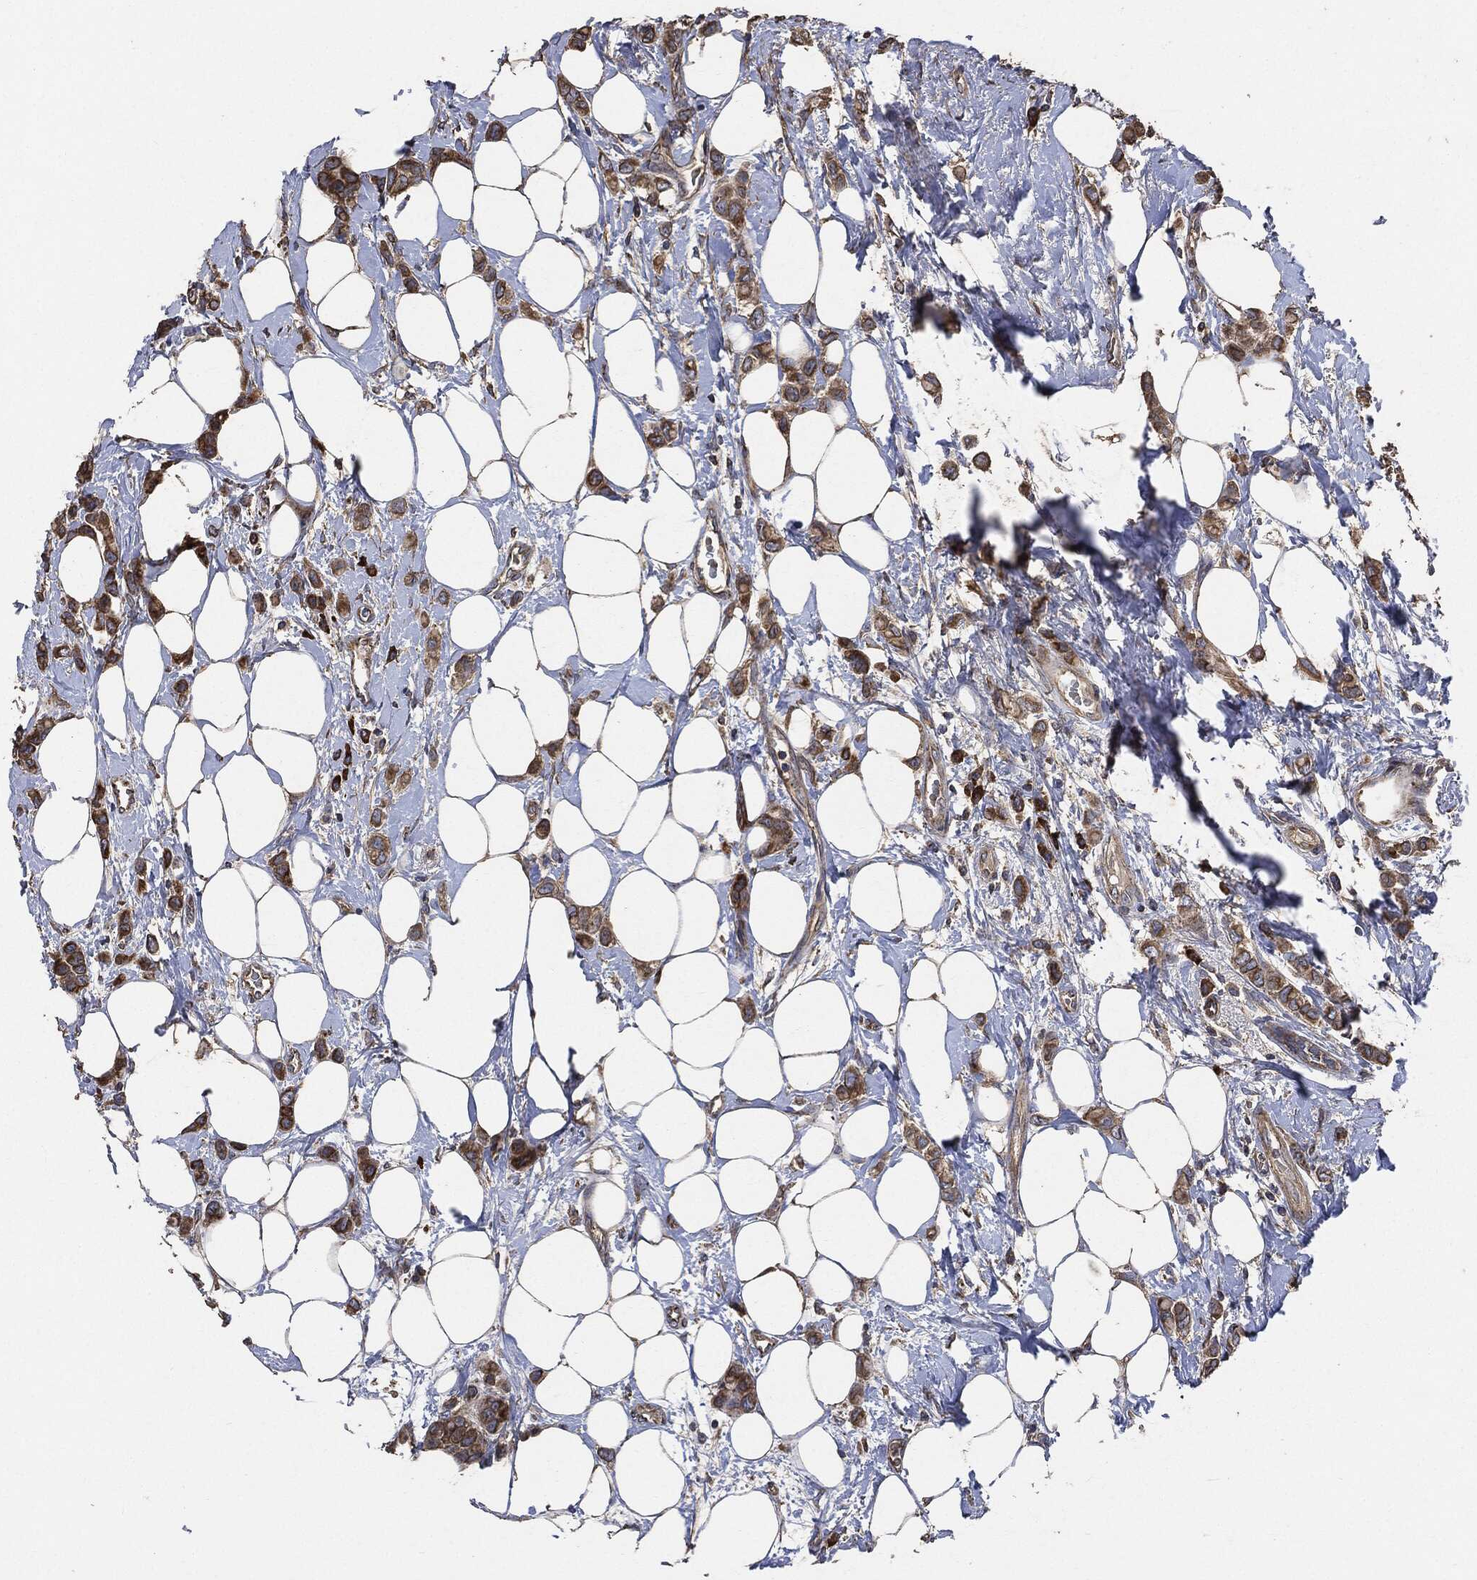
{"staining": {"intensity": "strong", "quantity": ">75%", "location": "cytoplasmic/membranous"}, "tissue": "breast cancer", "cell_type": "Tumor cells", "image_type": "cancer", "snomed": [{"axis": "morphology", "description": "Lobular carcinoma"}, {"axis": "topography", "description": "Breast"}], "caption": "There is high levels of strong cytoplasmic/membranous positivity in tumor cells of breast cancer, as demonstrated by immunohistochemical staining (brown color).", "gene": "STK3", "patient": {"sex": "female", "age": 66}}